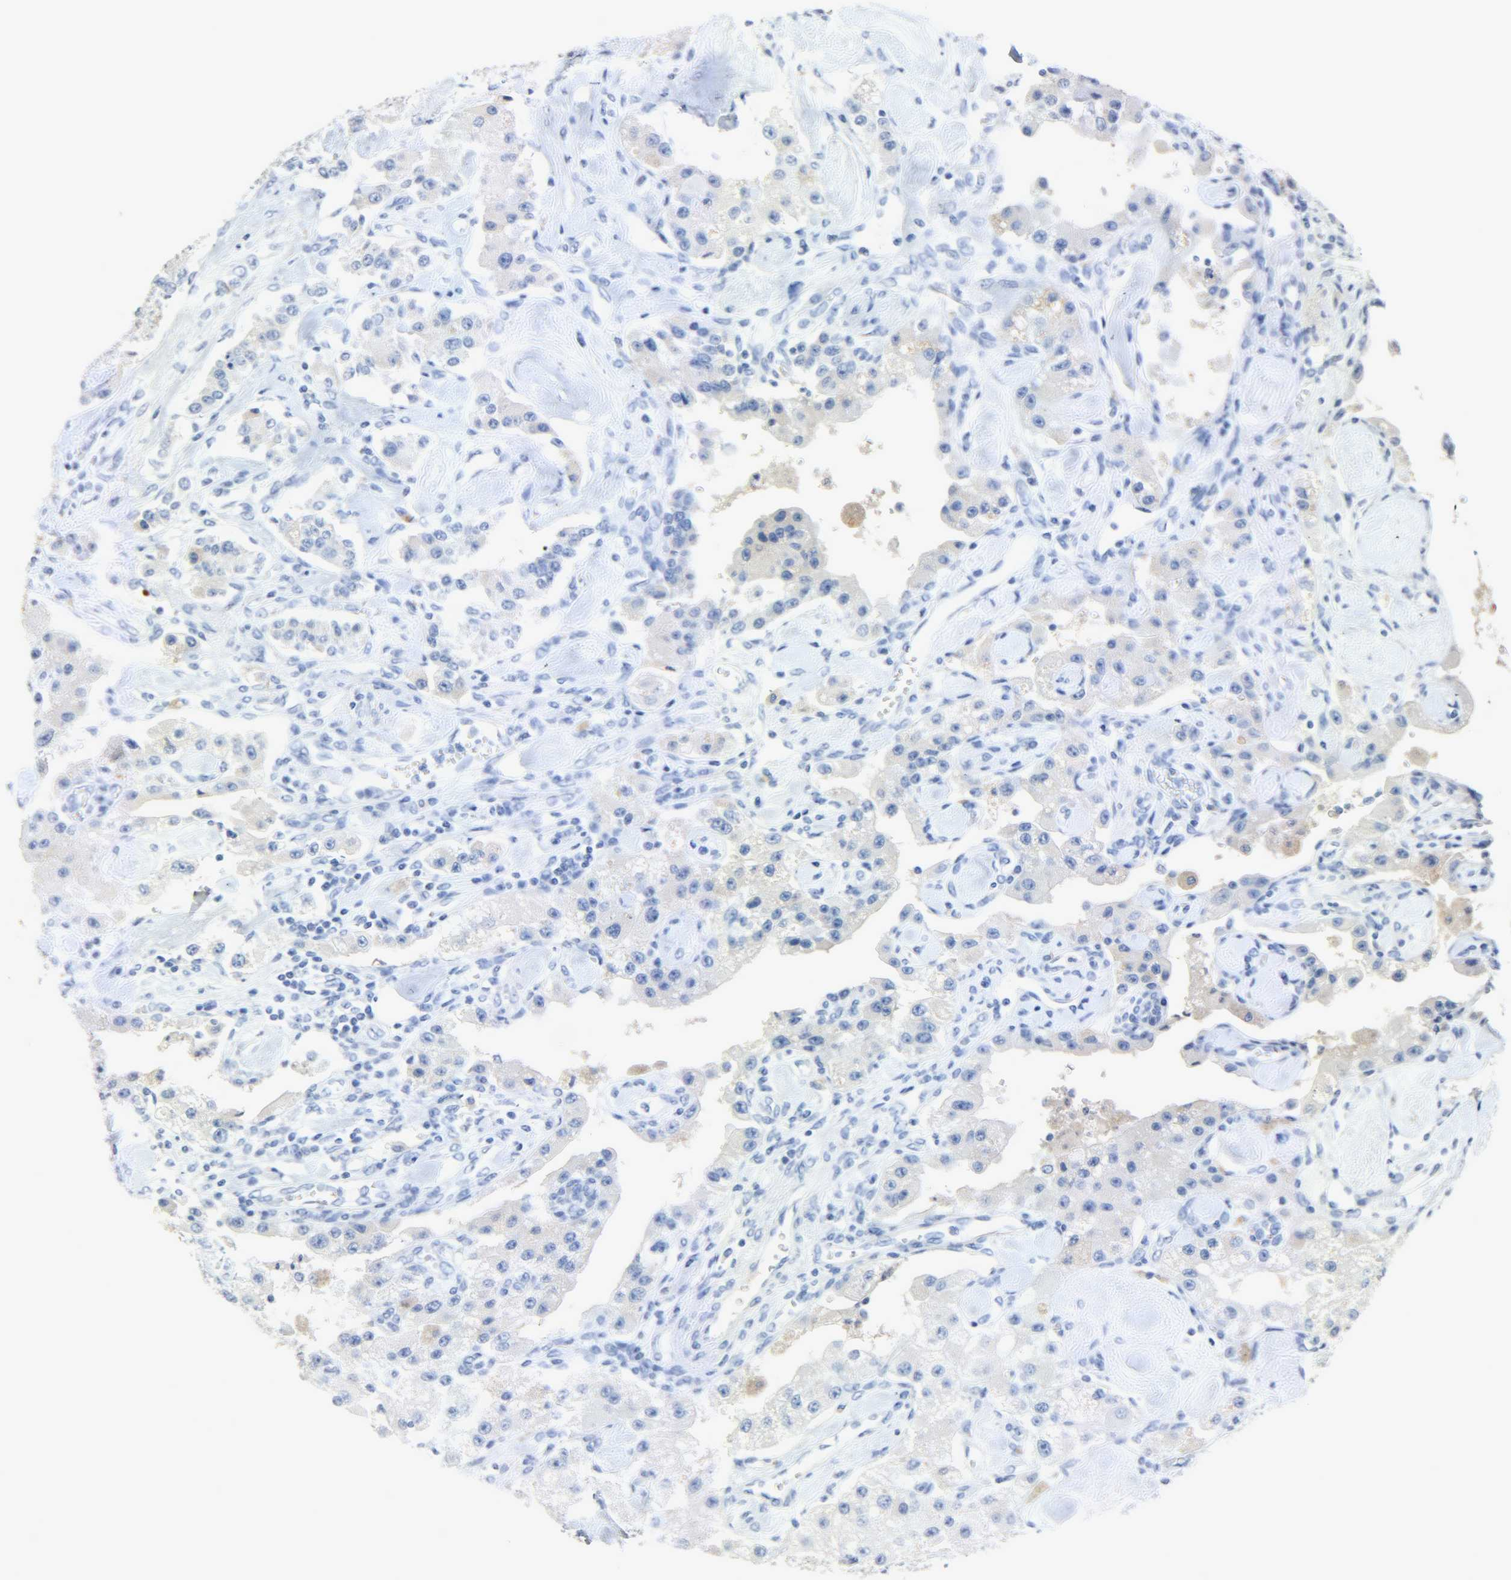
{"staining": {"intensity": "weak", "quantity": ">75%", "location": "cytoplasmic/membranous"}, "tissue": "carcinoid", "cell_type": "Tumor cells", "image_type": "cancer", "snomed": [{"axis": "morphology", "description": "Carcinoid, malignant, NOS"}, {"axis": "topography", "description": "Pancreas"}], "caption": "This micrograph demonstrates carcinoid stained with immunohistochemistry to label a protein in brown. The cytoplasmic/membranous of tumor cells show weak positivity for the protein. Nuclei are counter-stained blue.", "gene": "CRP", "patient": {"sex": "male", "age": 41}}